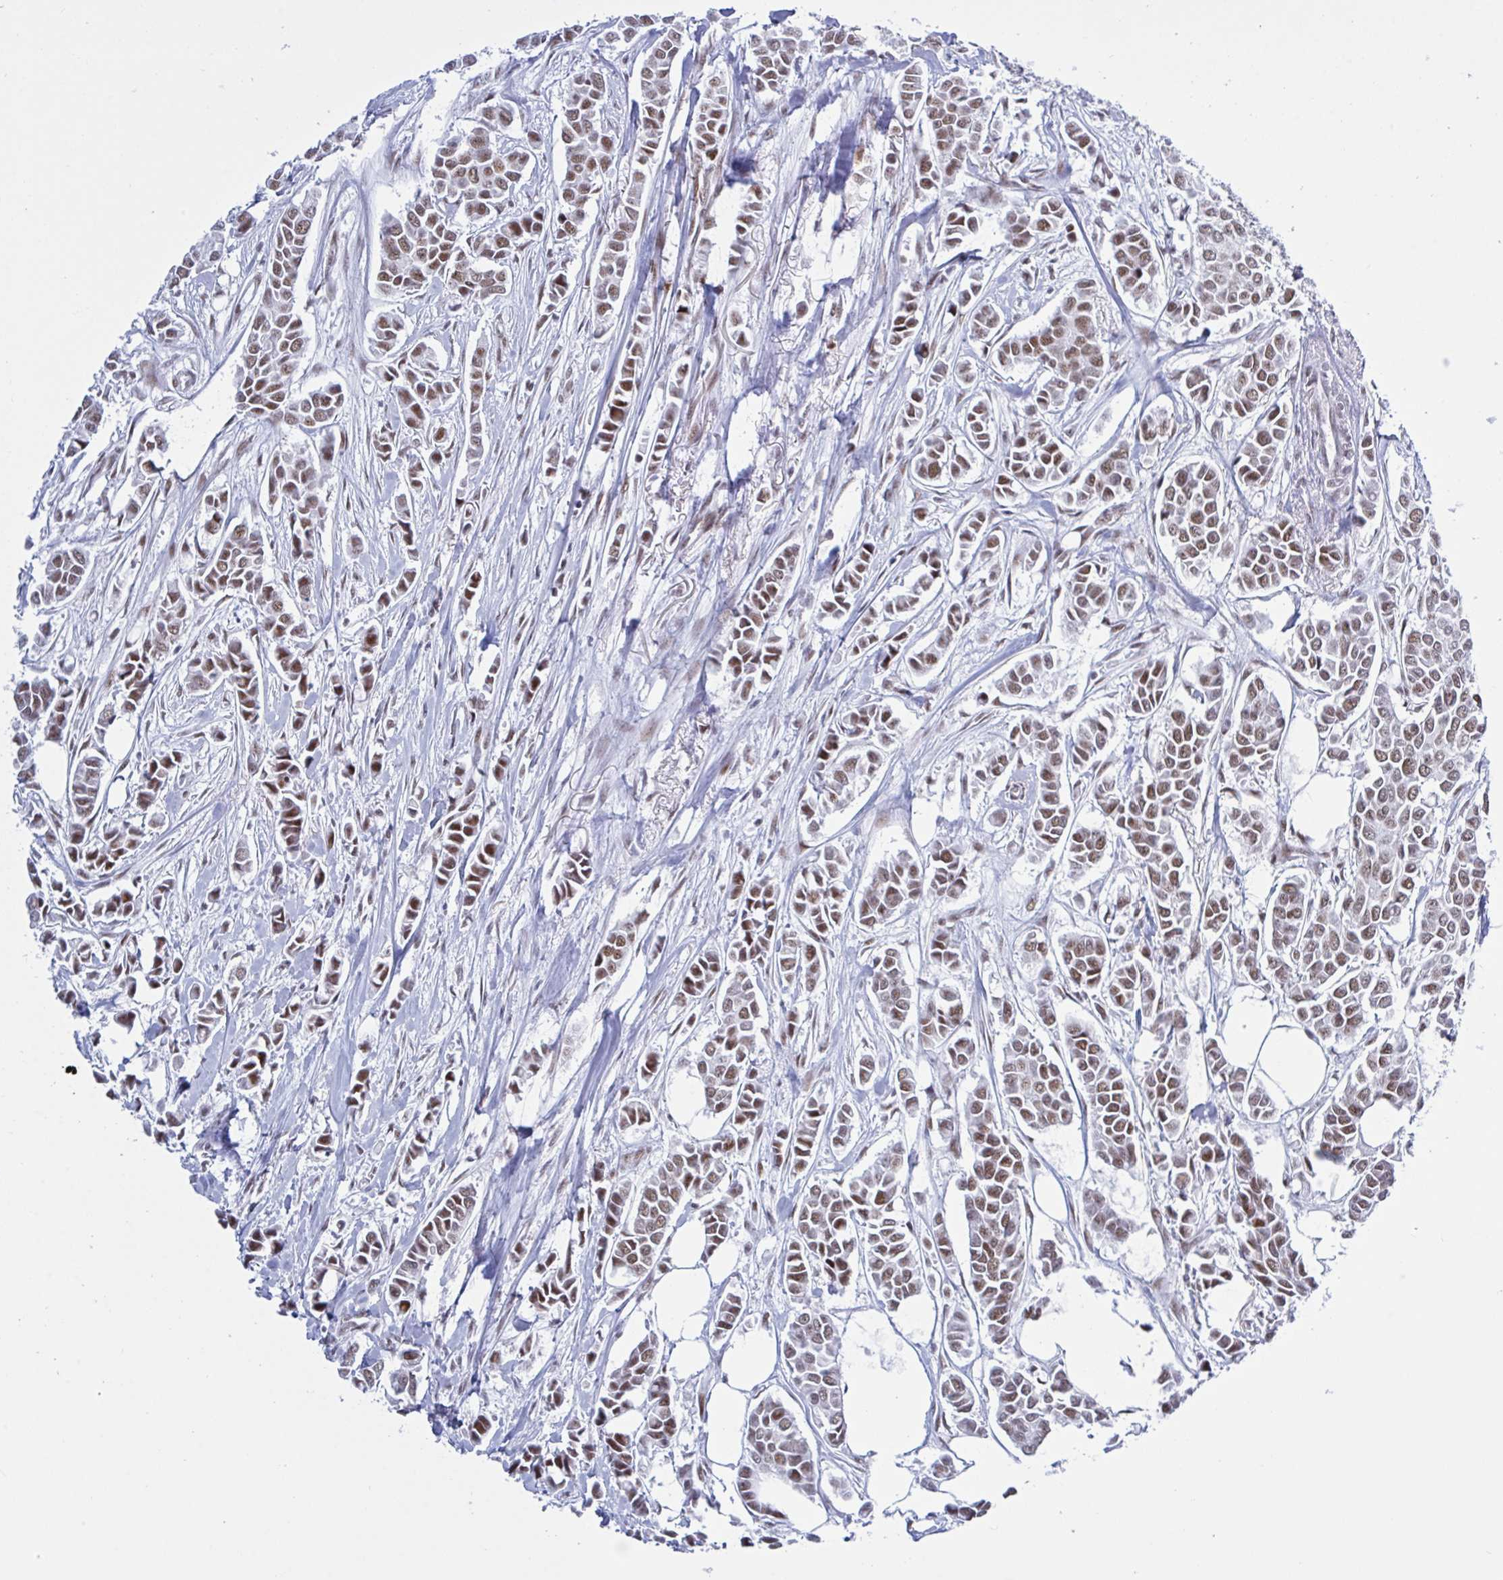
{"staining": {"intensity": "moderate", "quantity": ">75%", "location": "nuclear"}, "tissue": "breast cancer", "cell_type": "Tumor cells", "image_type": "cancer", "snomed": [{"axis": "morphology", "description": "Duct carcinoma"}, {"axis": "topography", "description": "Breast"}], "caption": "Immunohistochemistry image of neoplastic tissue: breast cancer (invasive ductal carcinoma) stained using IHC shows medium levels of moderate protein expression localized specifically in the nuclear of tumor cells, appearing as a nuclear brown color.", "gene": "PPP1R10", "patient": {"sex": "female", "age": 84}}